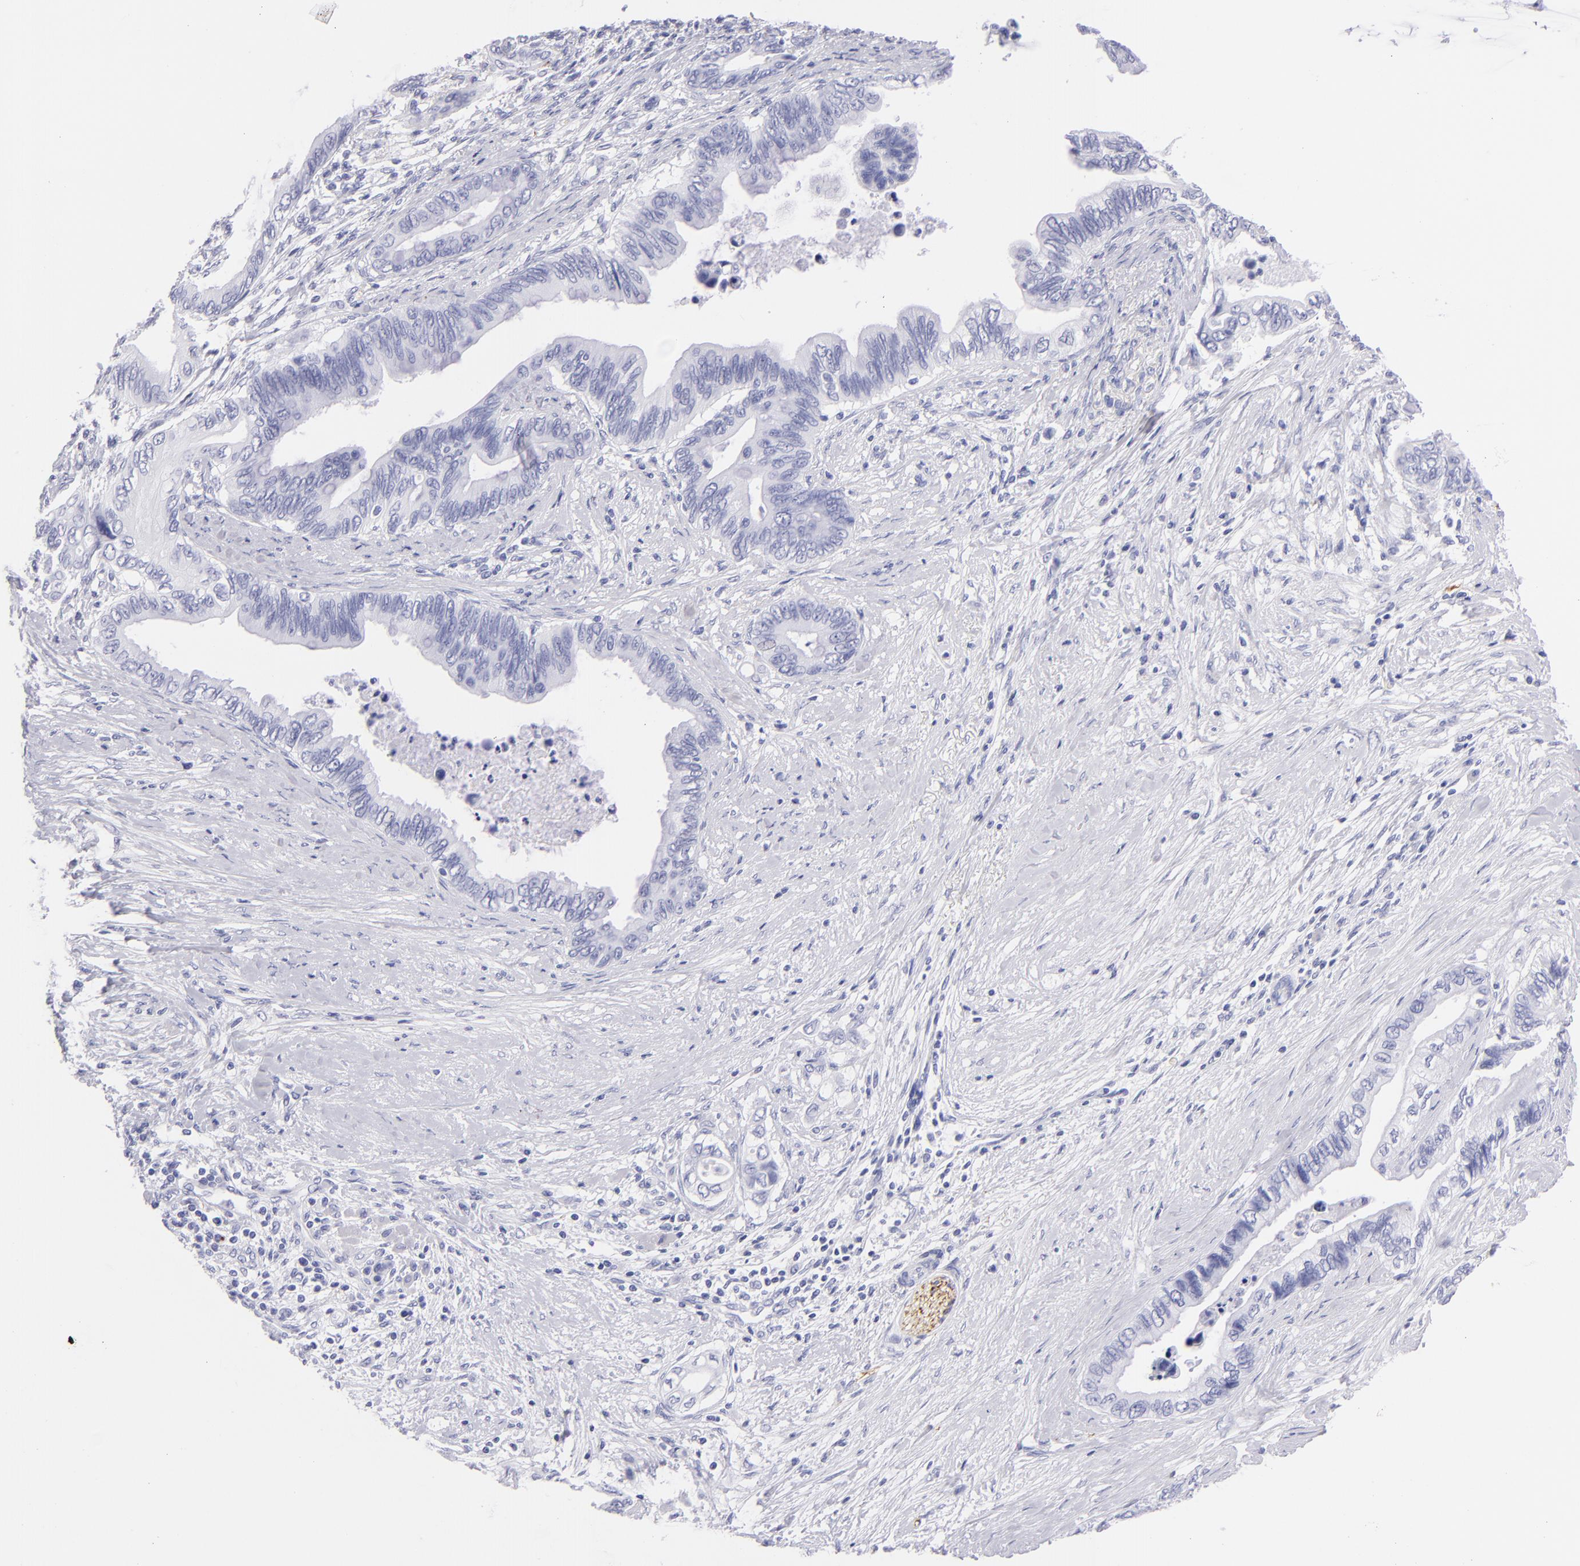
{"staining": {"intensity": "negative", "quantity": "none", "location": "none"}, "tissue": "pancreatic cancer", "cell_type": "Tumor cells", "image_type": "cancer", "snomed": [{"axis": "morphology", "description": "Adenocarcinoma, NOS"}, {"axis": "topography", "description": "Pancreas"}], "caption": "A high-resolution histopathology image shows immunohistochemistry staining of pancreatic cancer, which exhibits no significant staining in tumor cells.", "gene": "PRPH", "patient": {"sex": "female", "age": 66}}